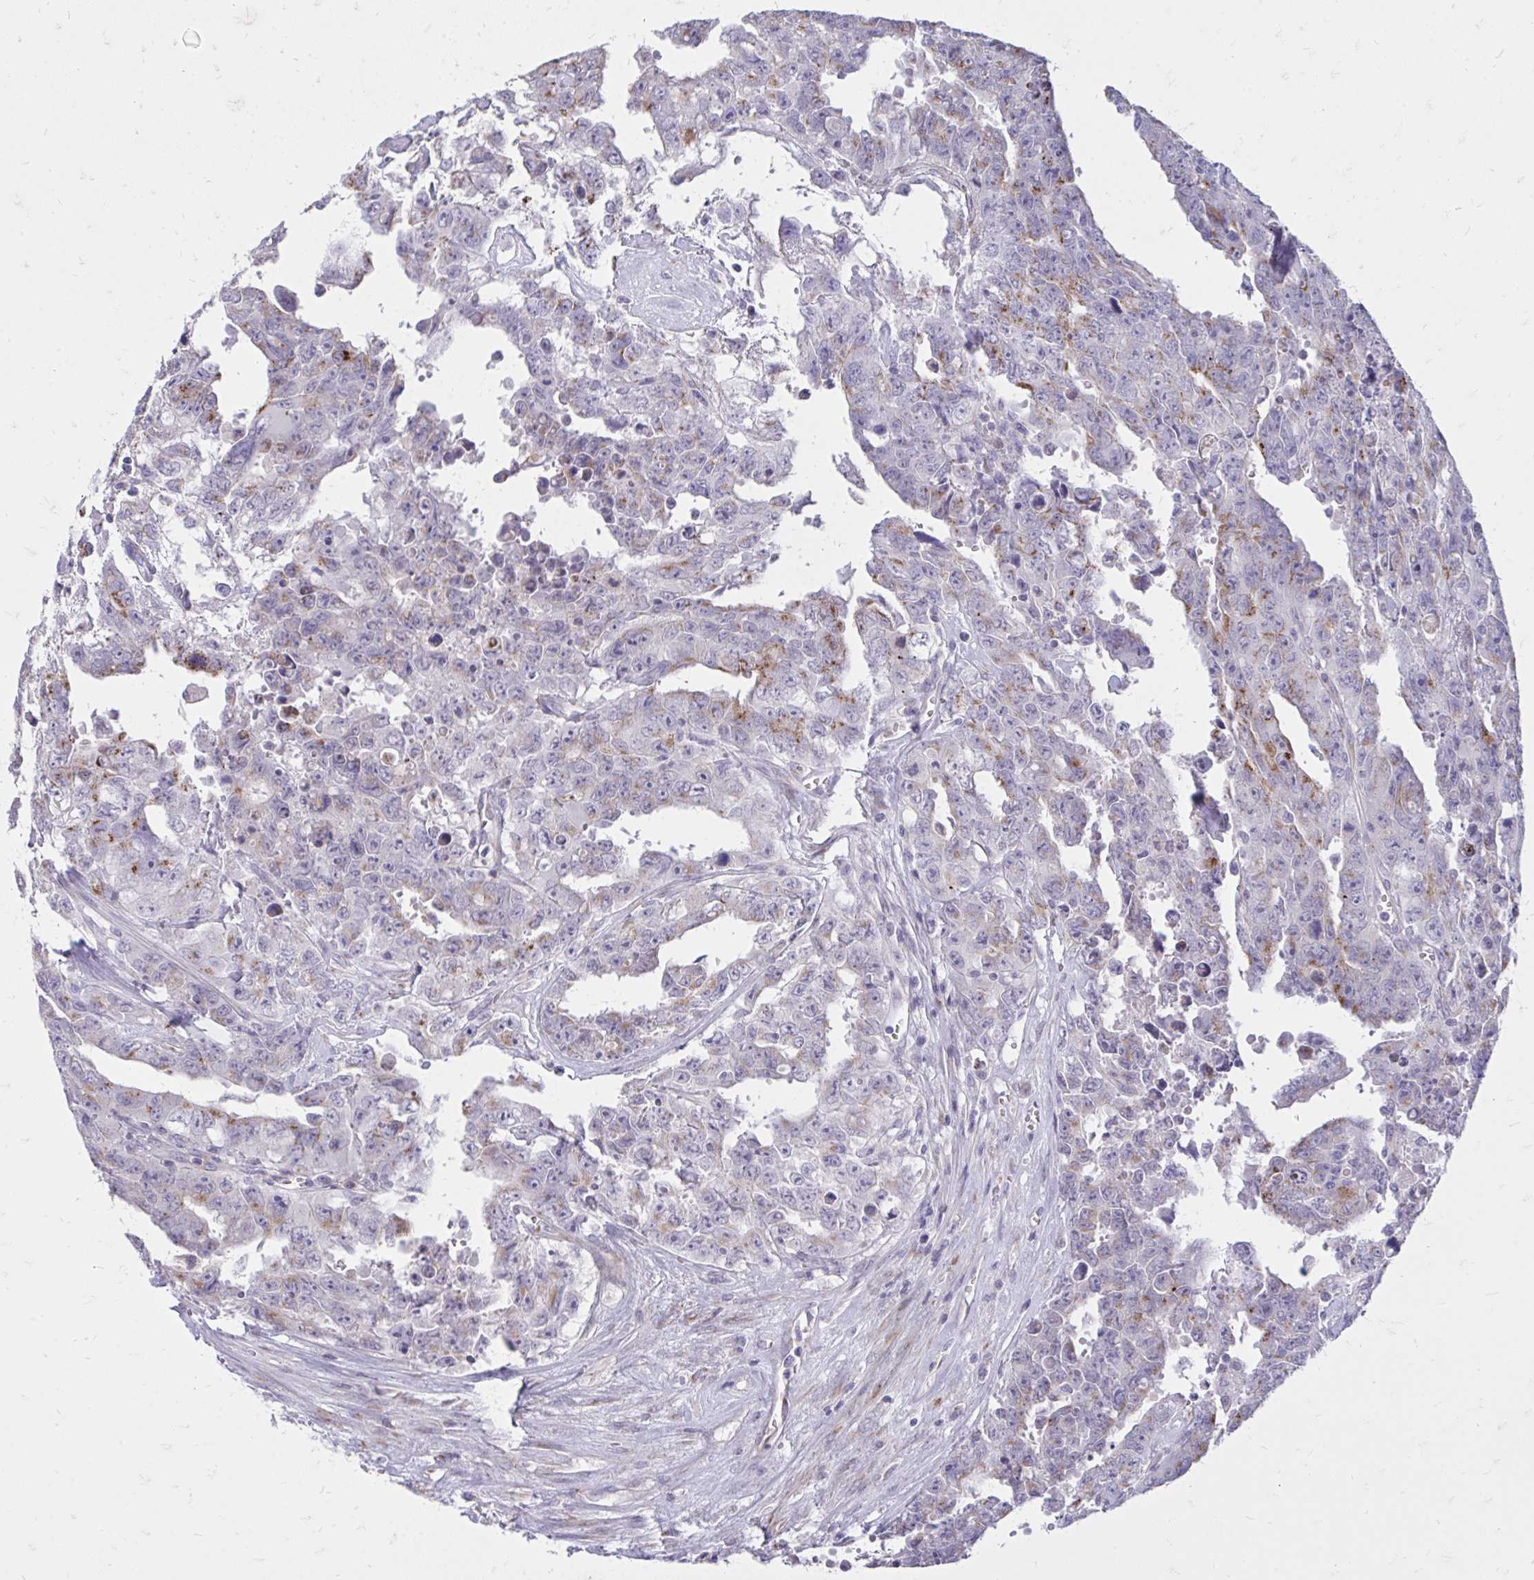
{"staining": {"intensity": "moderate", "quantity": "25%-75%", "location": "cytoplasmic/membranous"}, "tissue": "testis cancer", "cell_type": "Tumor cells", "image_type": "cancer", "snomed": [{"axis": "morphology", "description": "Carcinoma, Embryonal, NOS"}, {"axis": "topography", "description": "Testis"}], "caption": "There is medium levels of moderate cytoplasmic/membranous positivity in tumor cells of embryonal carcinoma (testis), as demonstrated by immunohistochemical staining (brown color).", "gene": "RAB6B", "patient": {"sex": "male", "age": 24}}